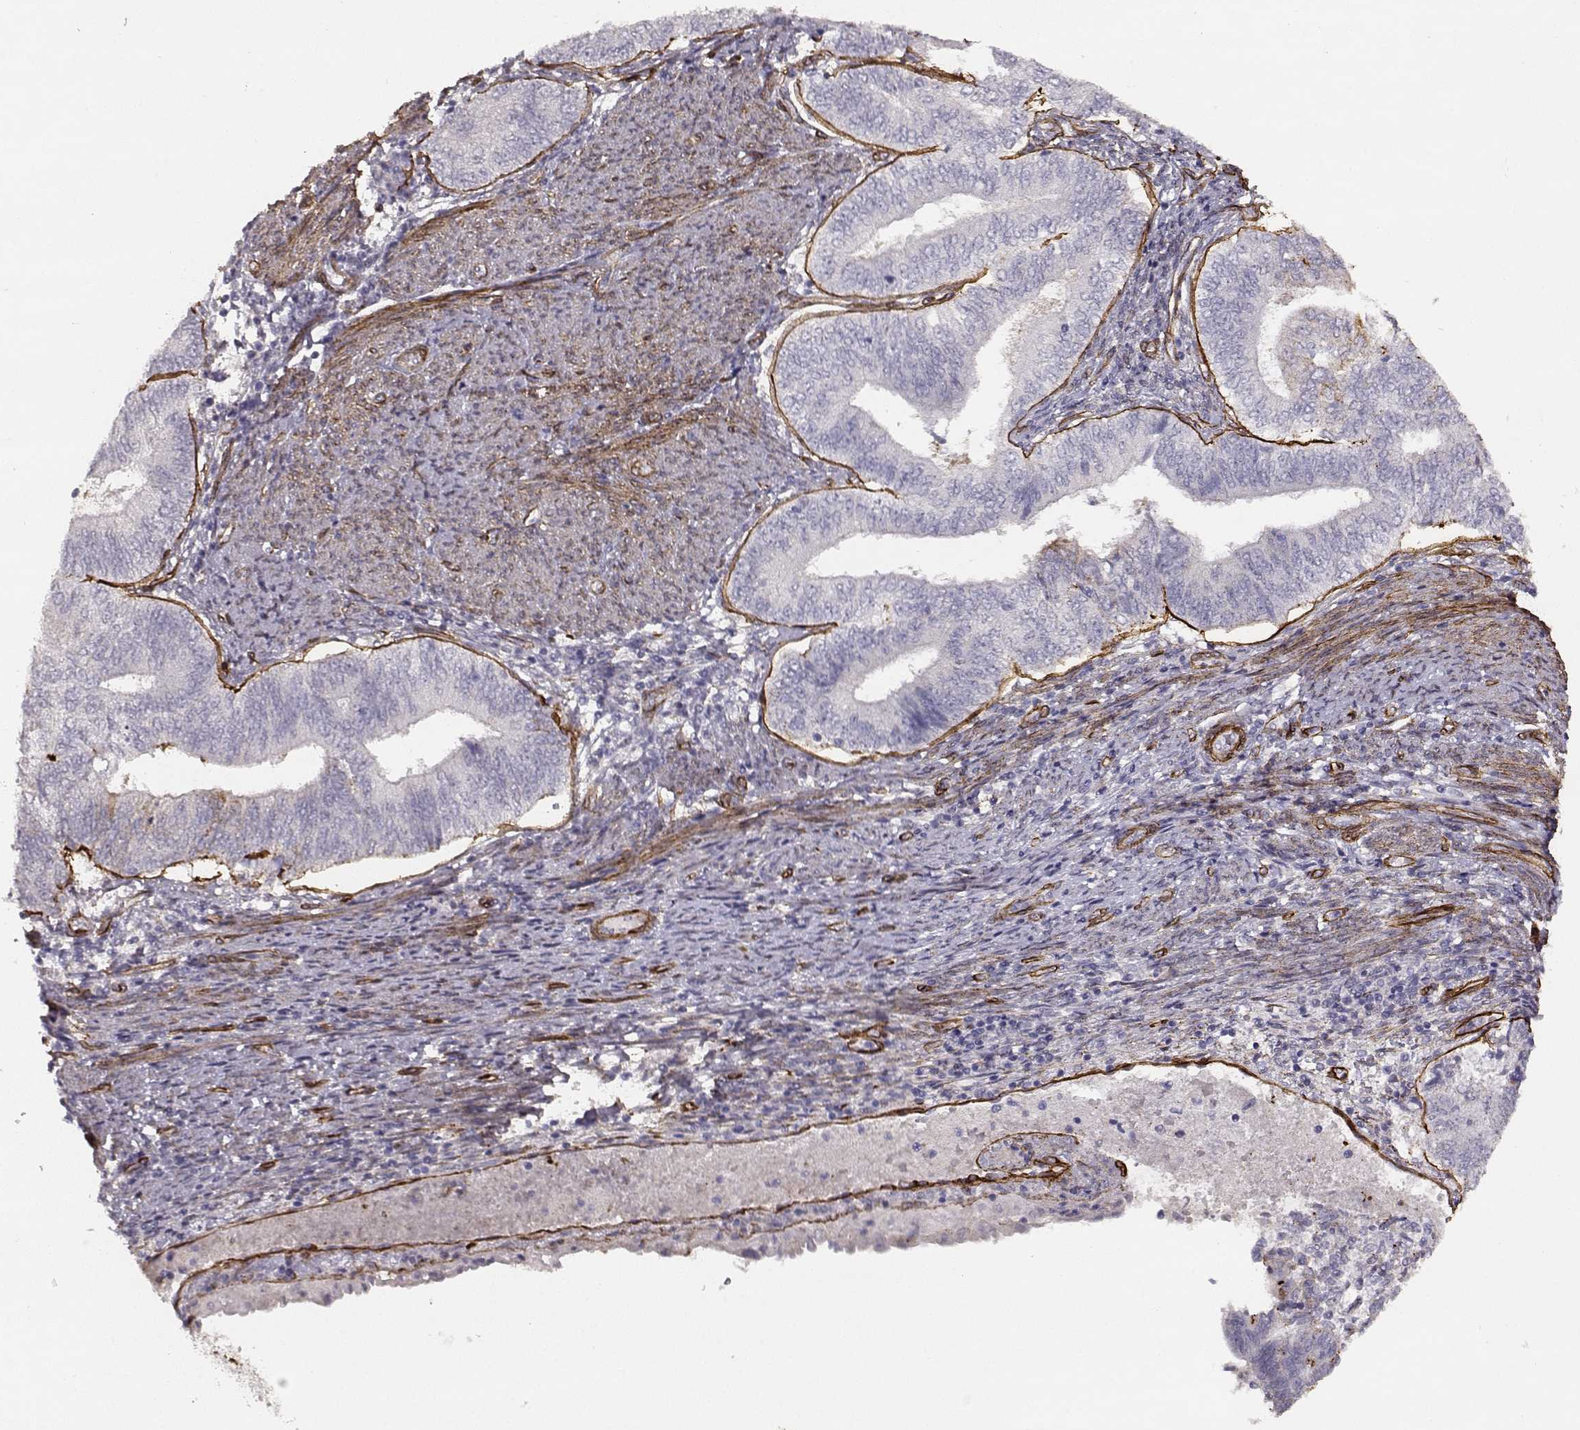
{"staining": {"intensity": "negative", "quantity": "none", "location": "none"}, "tissue": "endometrial cancer", "cell_type": "Tumor cells", "image_type": "cancer", "snomed": [{"axis": "morphology", "description": "Adenocarcinoma, NOS"}, {"axis": "topography", "description": "Endometrium"}], "caption": "The immunohistochemistry histopathology image has no significant staining in tumor cells of endometrial cancer (adenocarcinoma) tissue. Nuclei are stained in blue.", "gene": "LAMC1", "patient": {"sex": "female", "age": 65}}